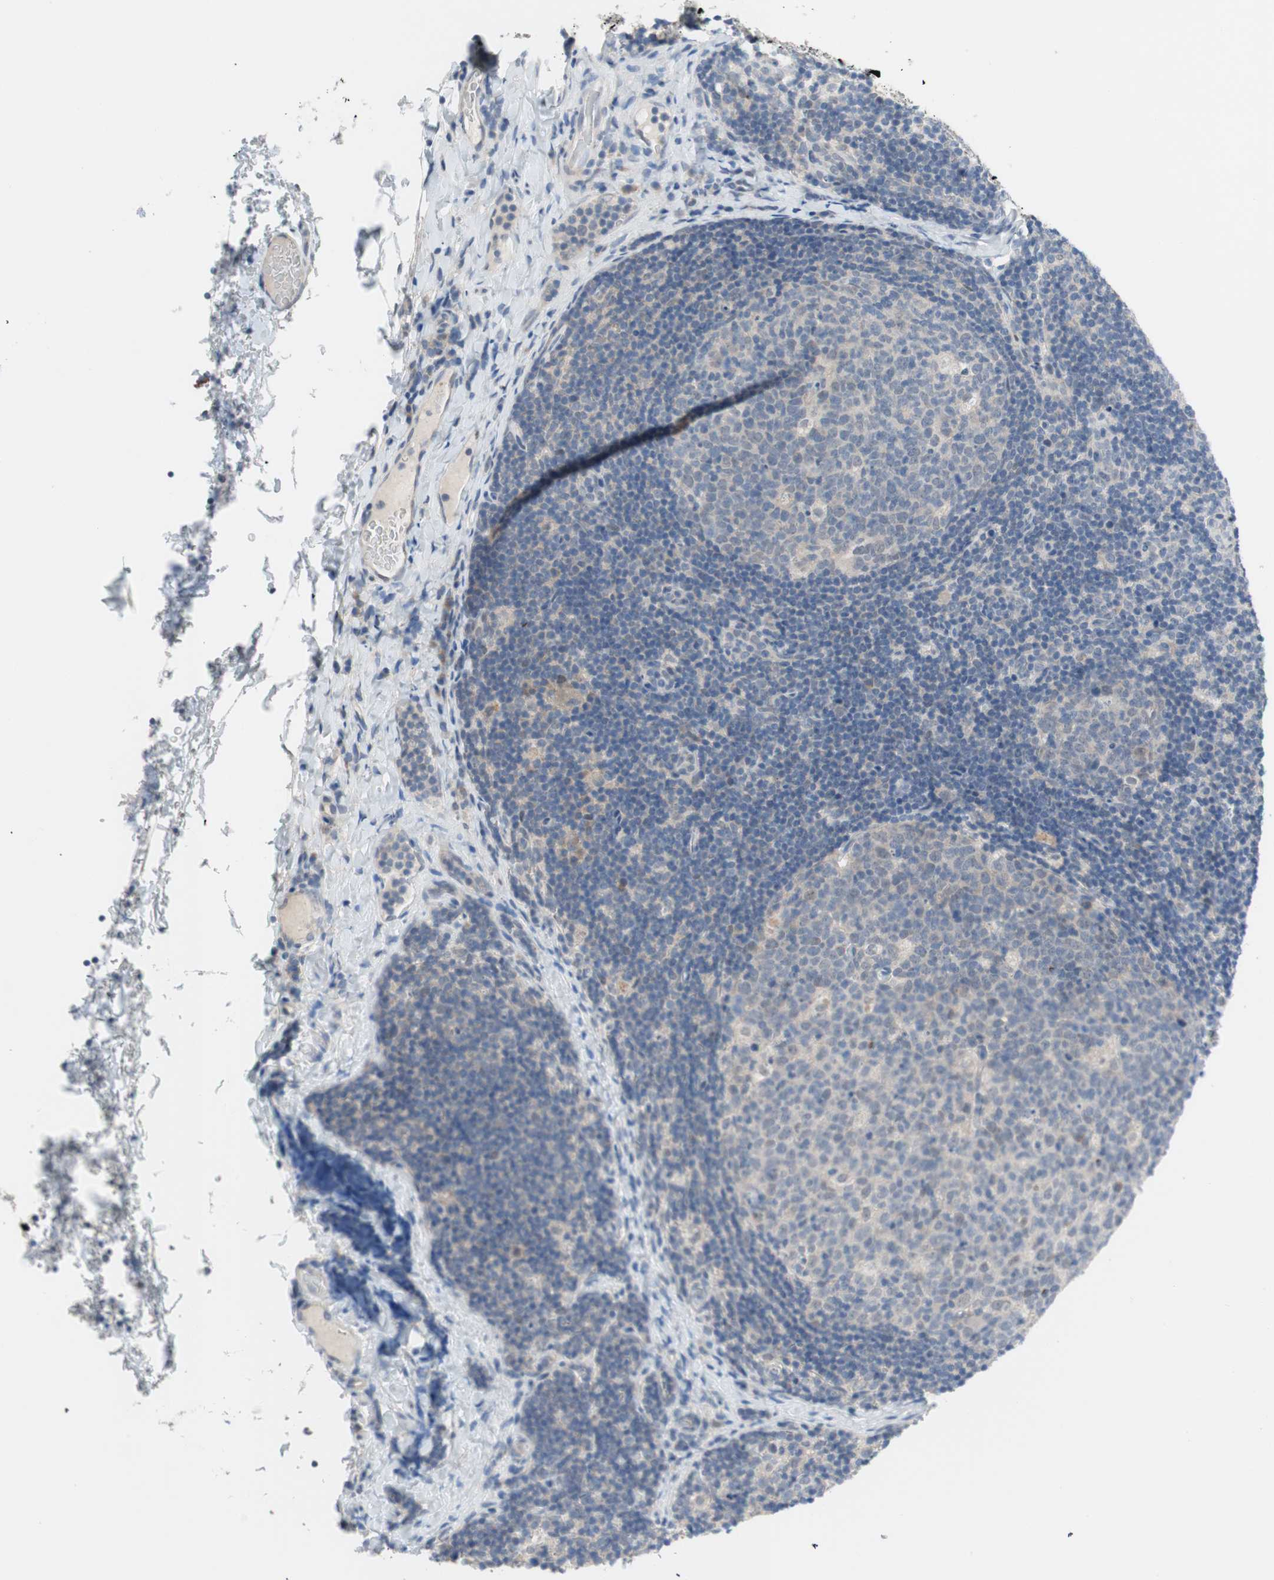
{"staining": {"intensity": "weak", "quantity": "<25%", "location": "cytoplasmic/membranous"}, "tissue": "lymph node", "cell_type": "Germinal center cells", "image_type": "normal", "snomed": [{"axis": "morphology", "description": "Normal tissue, NOS"}, {"axis": "topography", "description": "Lymph node"}], "caption": "Lymph node was stained to show a protein in brown. There is no significant expression in germinal center cells. Nuclei are stained in blue.", "gene": "GRHL1", "patient": {"sex": "female", "age": 14}}